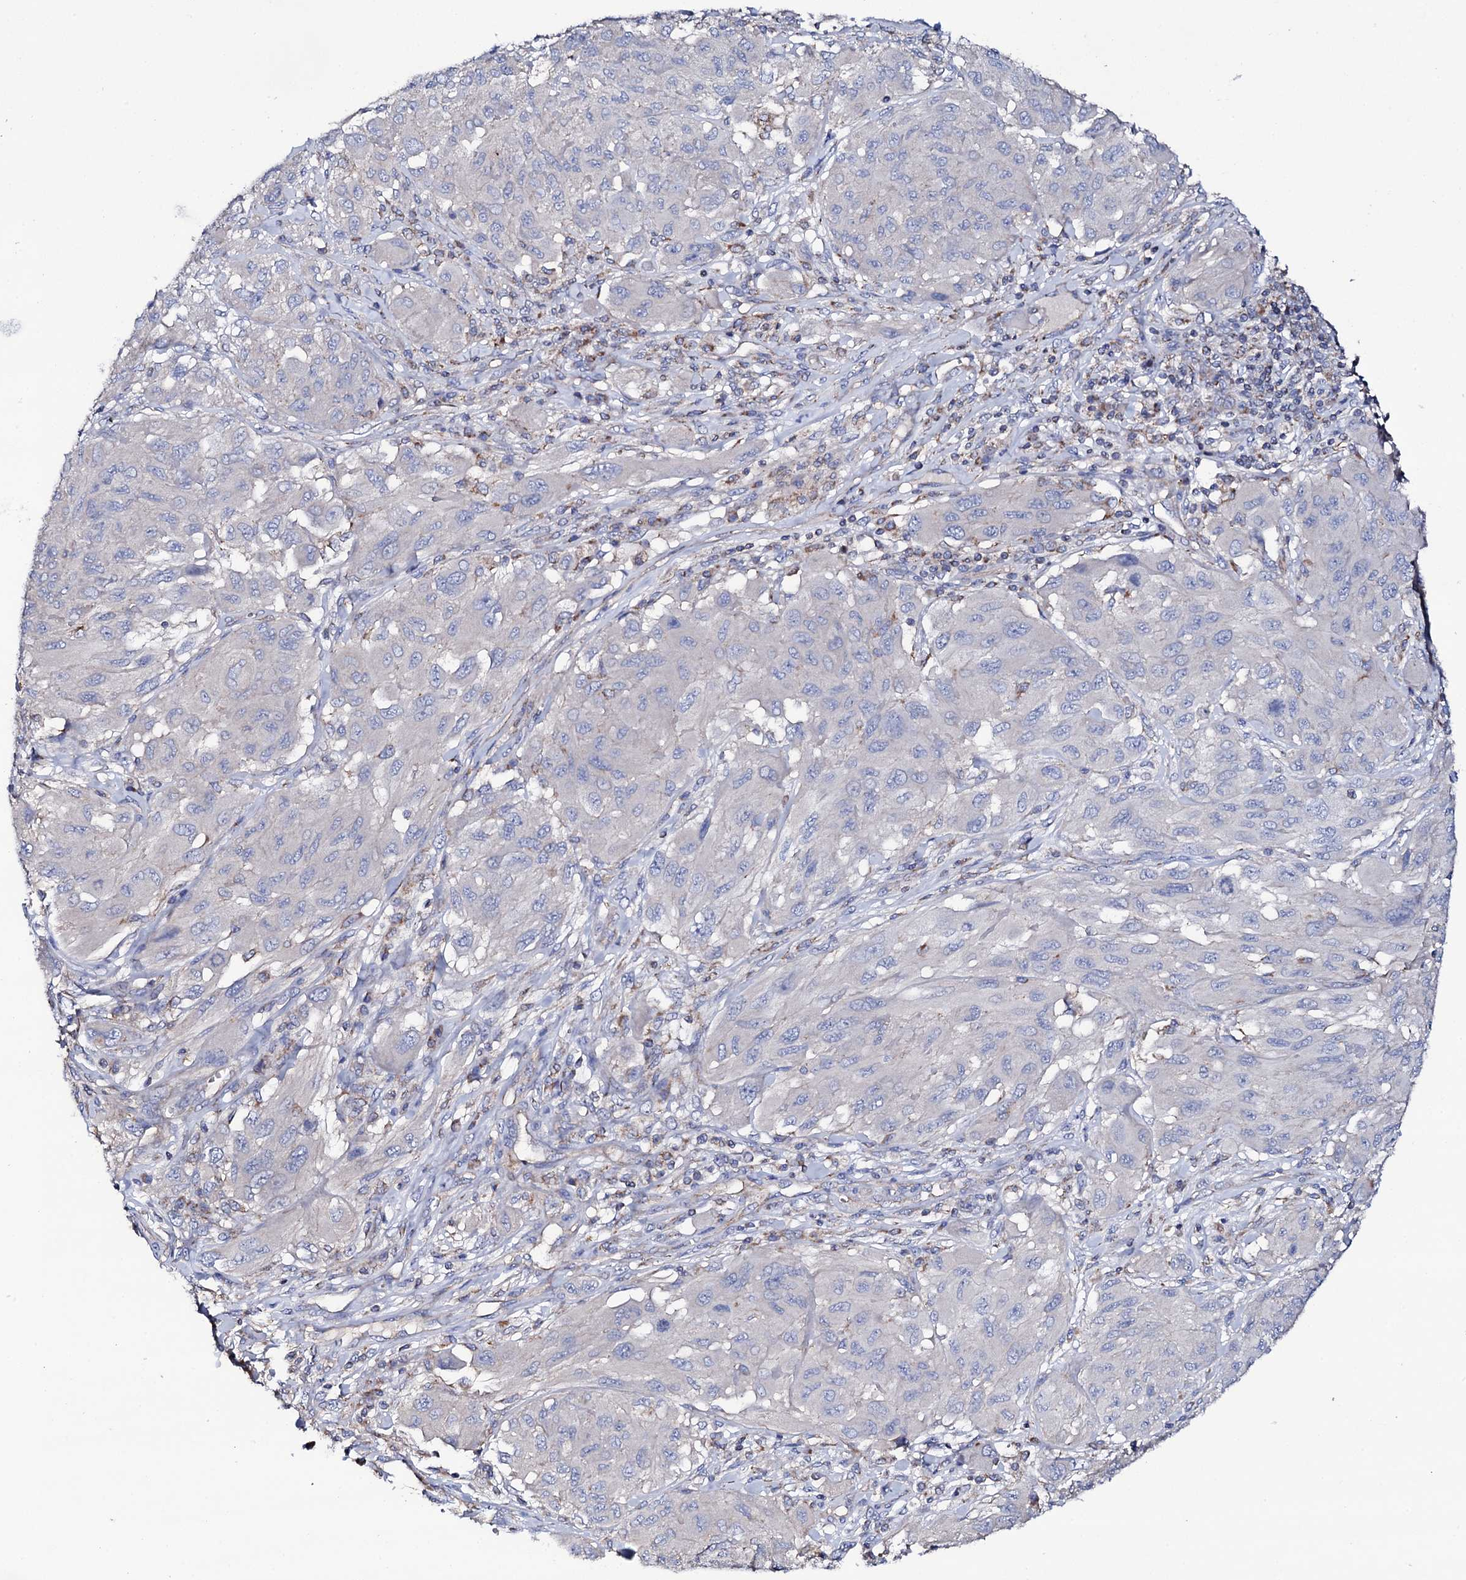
{"staining": {"intensity": "negative", "quantity": "none", "location": "none"}, "tissue": "melanoma", "cell_type": "Tumor cells", "image_type": "cancer", "snomed": [{"axis": "morphology", "description": "Malignant melanoma, NOS"}, {"axis": "topography", "description": "Skin"}], "caption": "Immunohistochemical staining of melanoma shows no significant staining in tumor cells.", "gene": "TCAF2", "patient": {"sex": "female", "age": 91}}